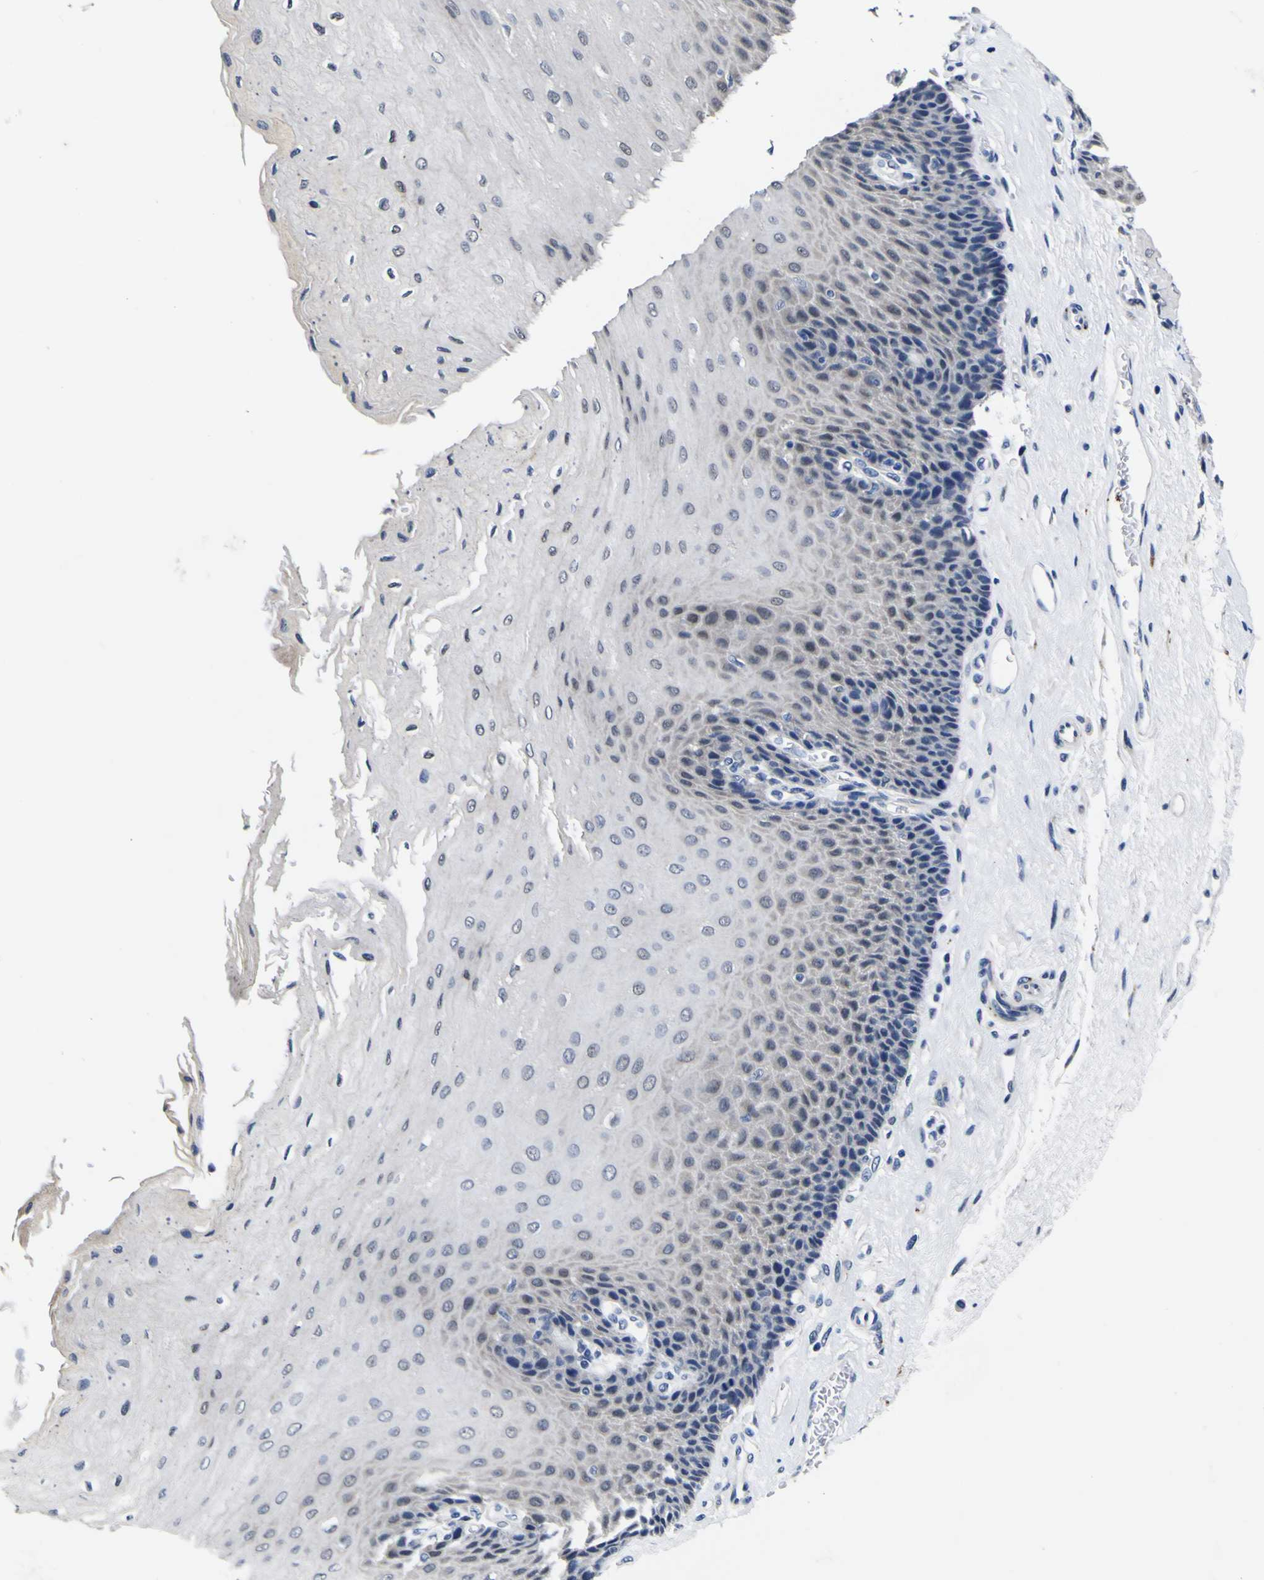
{"staining": {"intensity": "negative", "quantity": "none", "location": "none"}, "tissue": "esophagus", "cell_type": "Squamous epithelial cells", "image_type": "normal", "snomed": [{"axis": "morphology", "description": "Normal tissue, NOS"}, {"axis": "topography", "description": "Esophagus"}], "caption": "Protein analysis of unremarkable esophagus demonstrates no significant staining in squamous epithelial cells. The staining is performed using DAB brown chromogen with nuclei counter-stained in using hematoxylin.", "gene": "IGFLR1", "patient": {"sex": "female", "age": 72}}